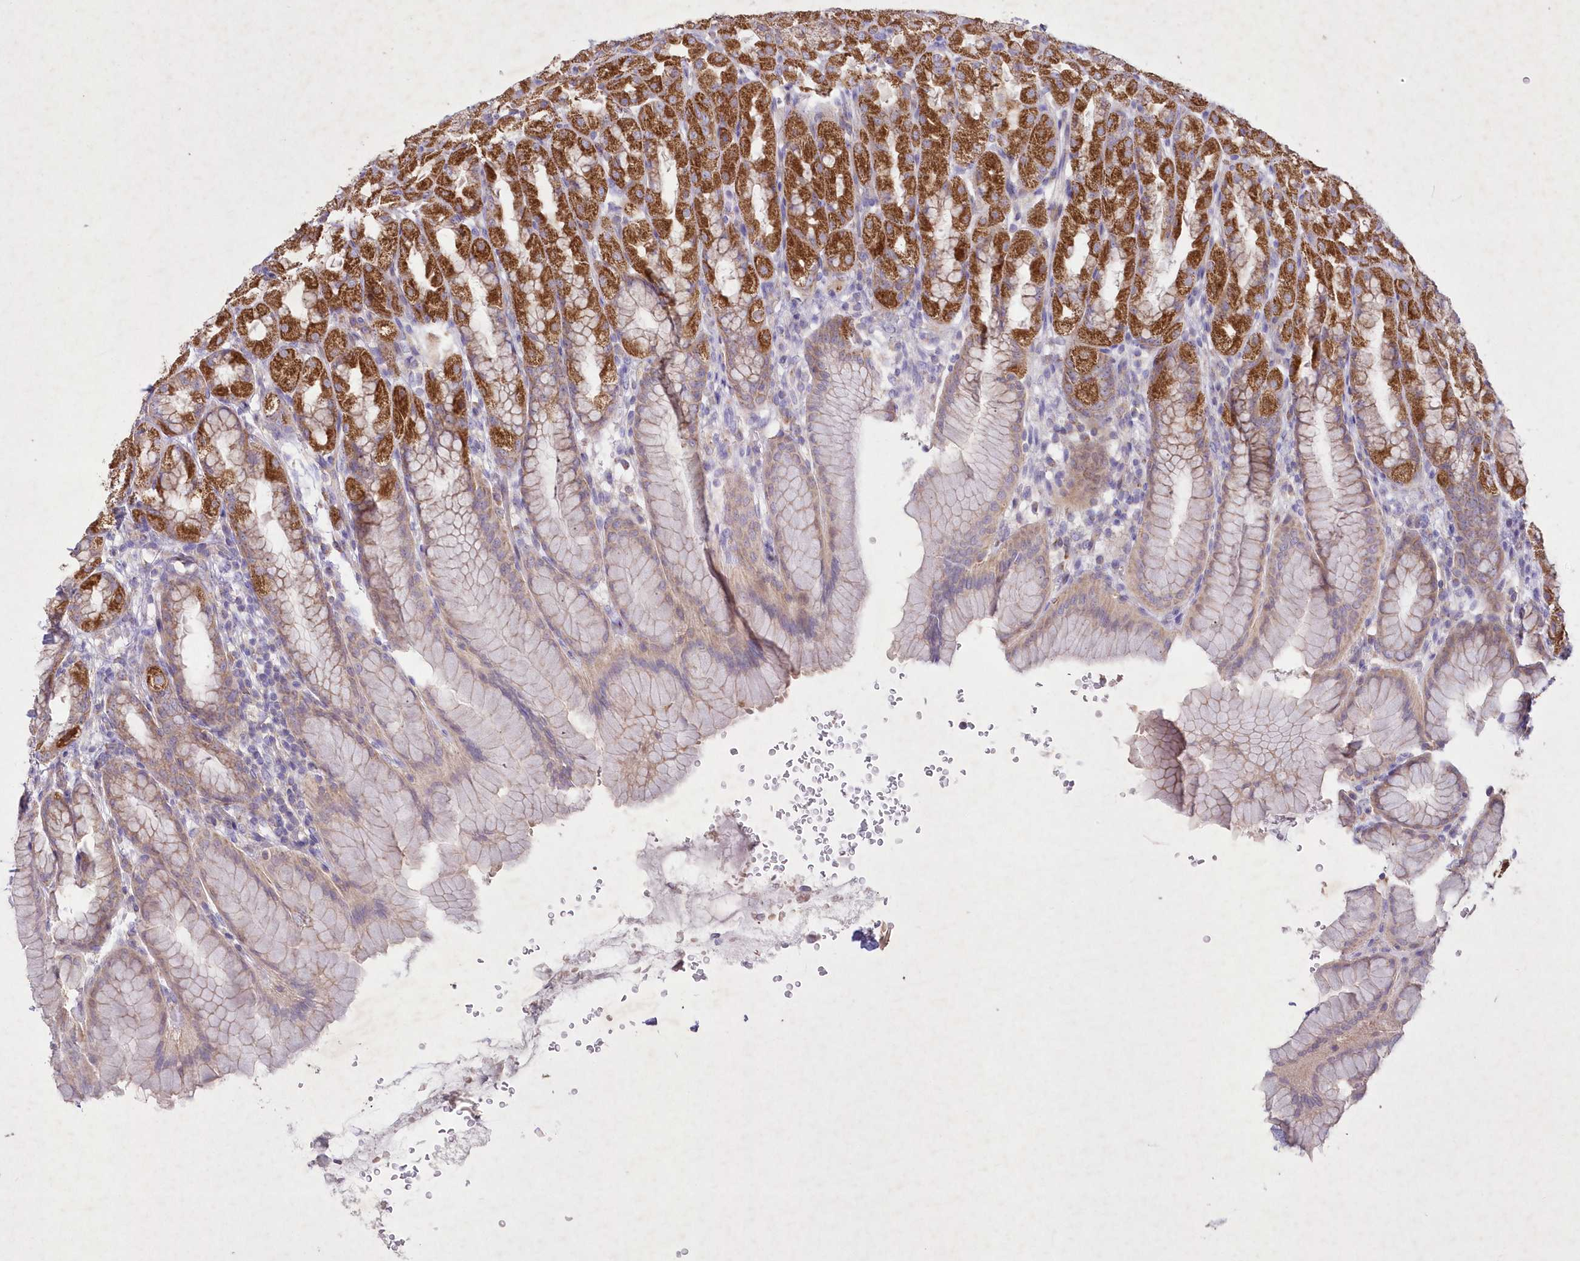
{"staining": {"intensity": "strong", "quantity": "25%-75%", "location": "cytoplasmic/membranous"}, "tissue": "stomach", "cell_type": "Glandular cells", "image_type": "normal", "snomed": [{"axis": "morphology", "description": "Normal tissue, NOS"}, {"axis": "topography", "description": "Stomach"}], "caption": "A photomicrograph showing strong cytoplasmic/membranous positivity in about 25%-75% of glandular cells in benign stomach, as visualized by brown immunohistochemical staining.", "gene": "ITSN2", "patient": {"sex": "male", "age": 42}}